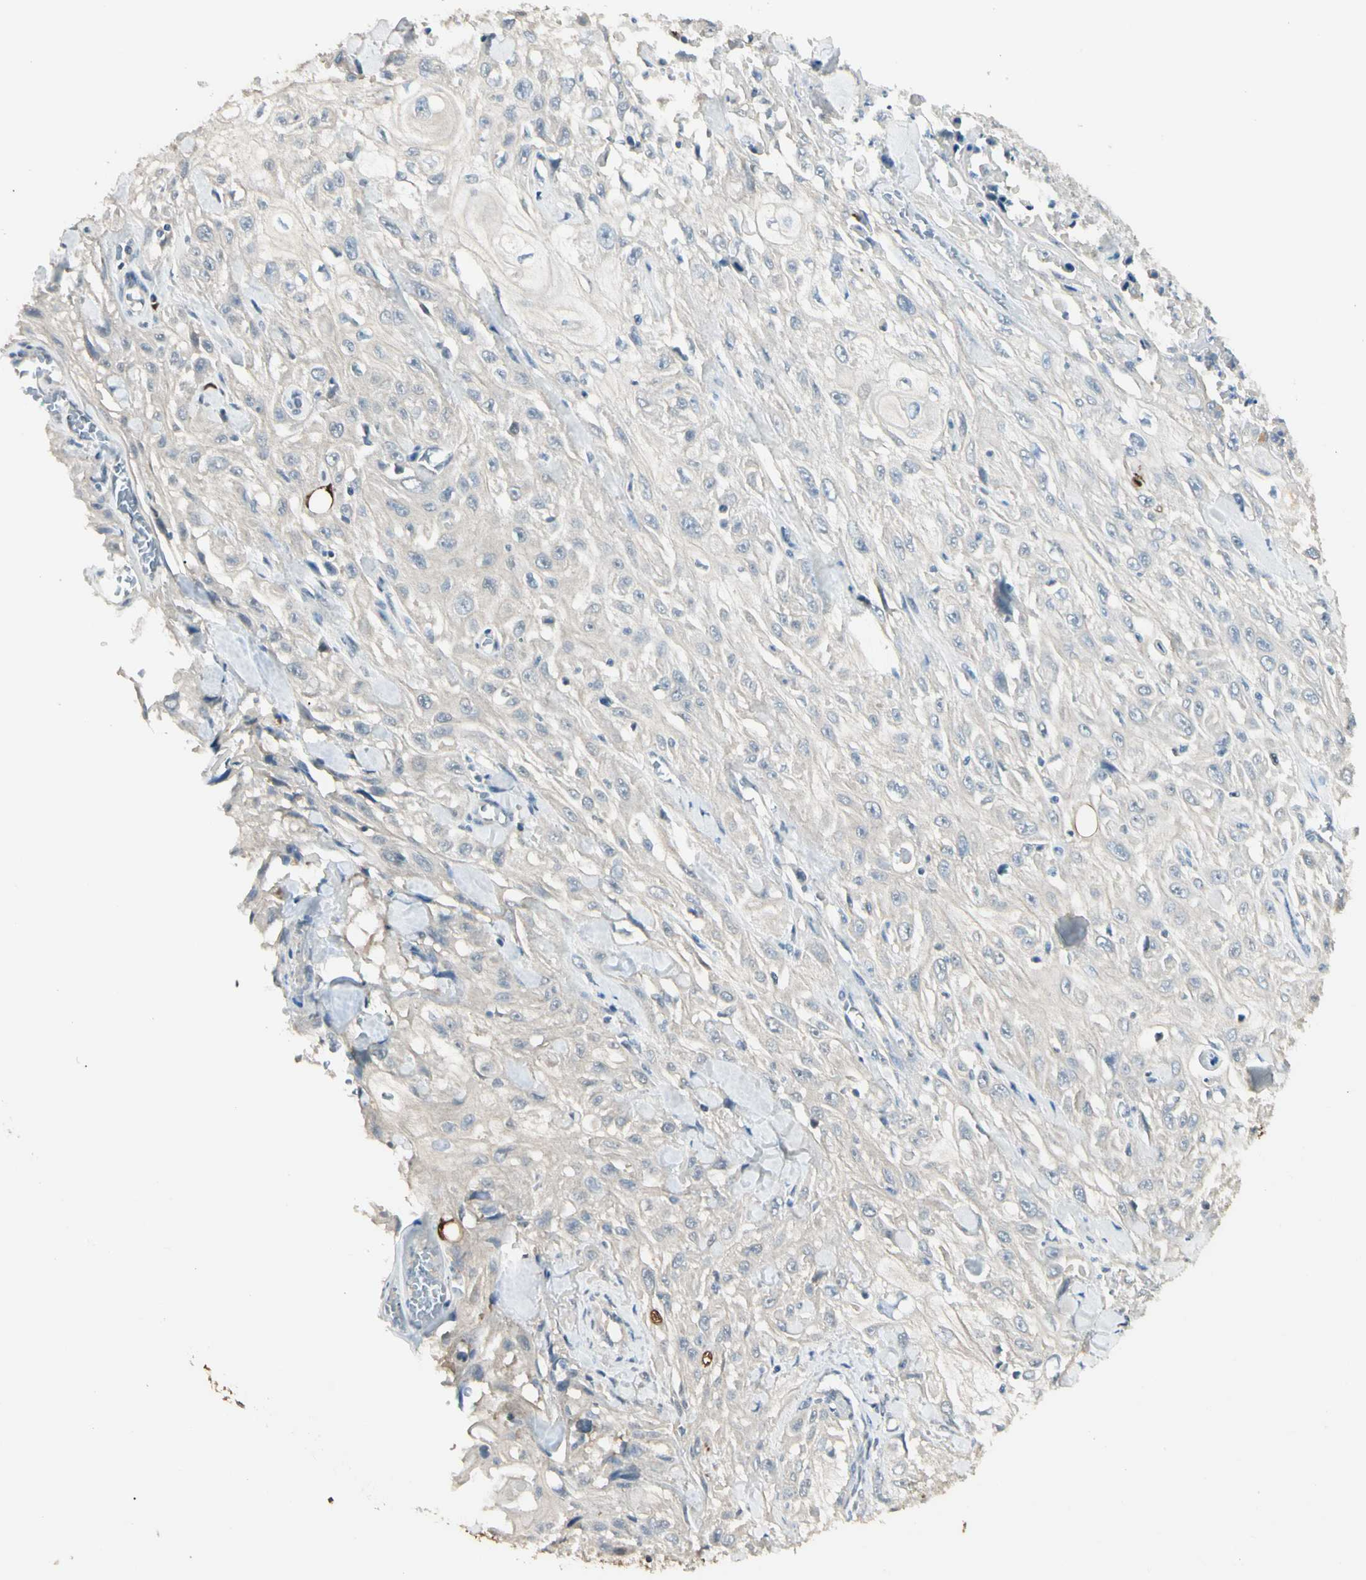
{"staining": {"intensity": "negative", "quantity": "none", "location": "none"}, "tissue": "skin cancer", "cell_type": "Tumor cells", "image_type": "cancer", "snomed": [{"axis": "morphology", "description": "Squamous cell carcinoma, NOS"}, {"axis": "morphology", "description": "Squamous cell carcinoma, metastatic, NOS"}, {"axis": "topography", "description": "Skin"}, {"axis": "topography", "description": "Lymph node"}], "caption": "Immunohistochemical staining of squamous cell carcinoma (skin) exhibits no significant staining in tumor cells.", "gene": "GNE", "patient": {"sex": "male", "age": 75}}